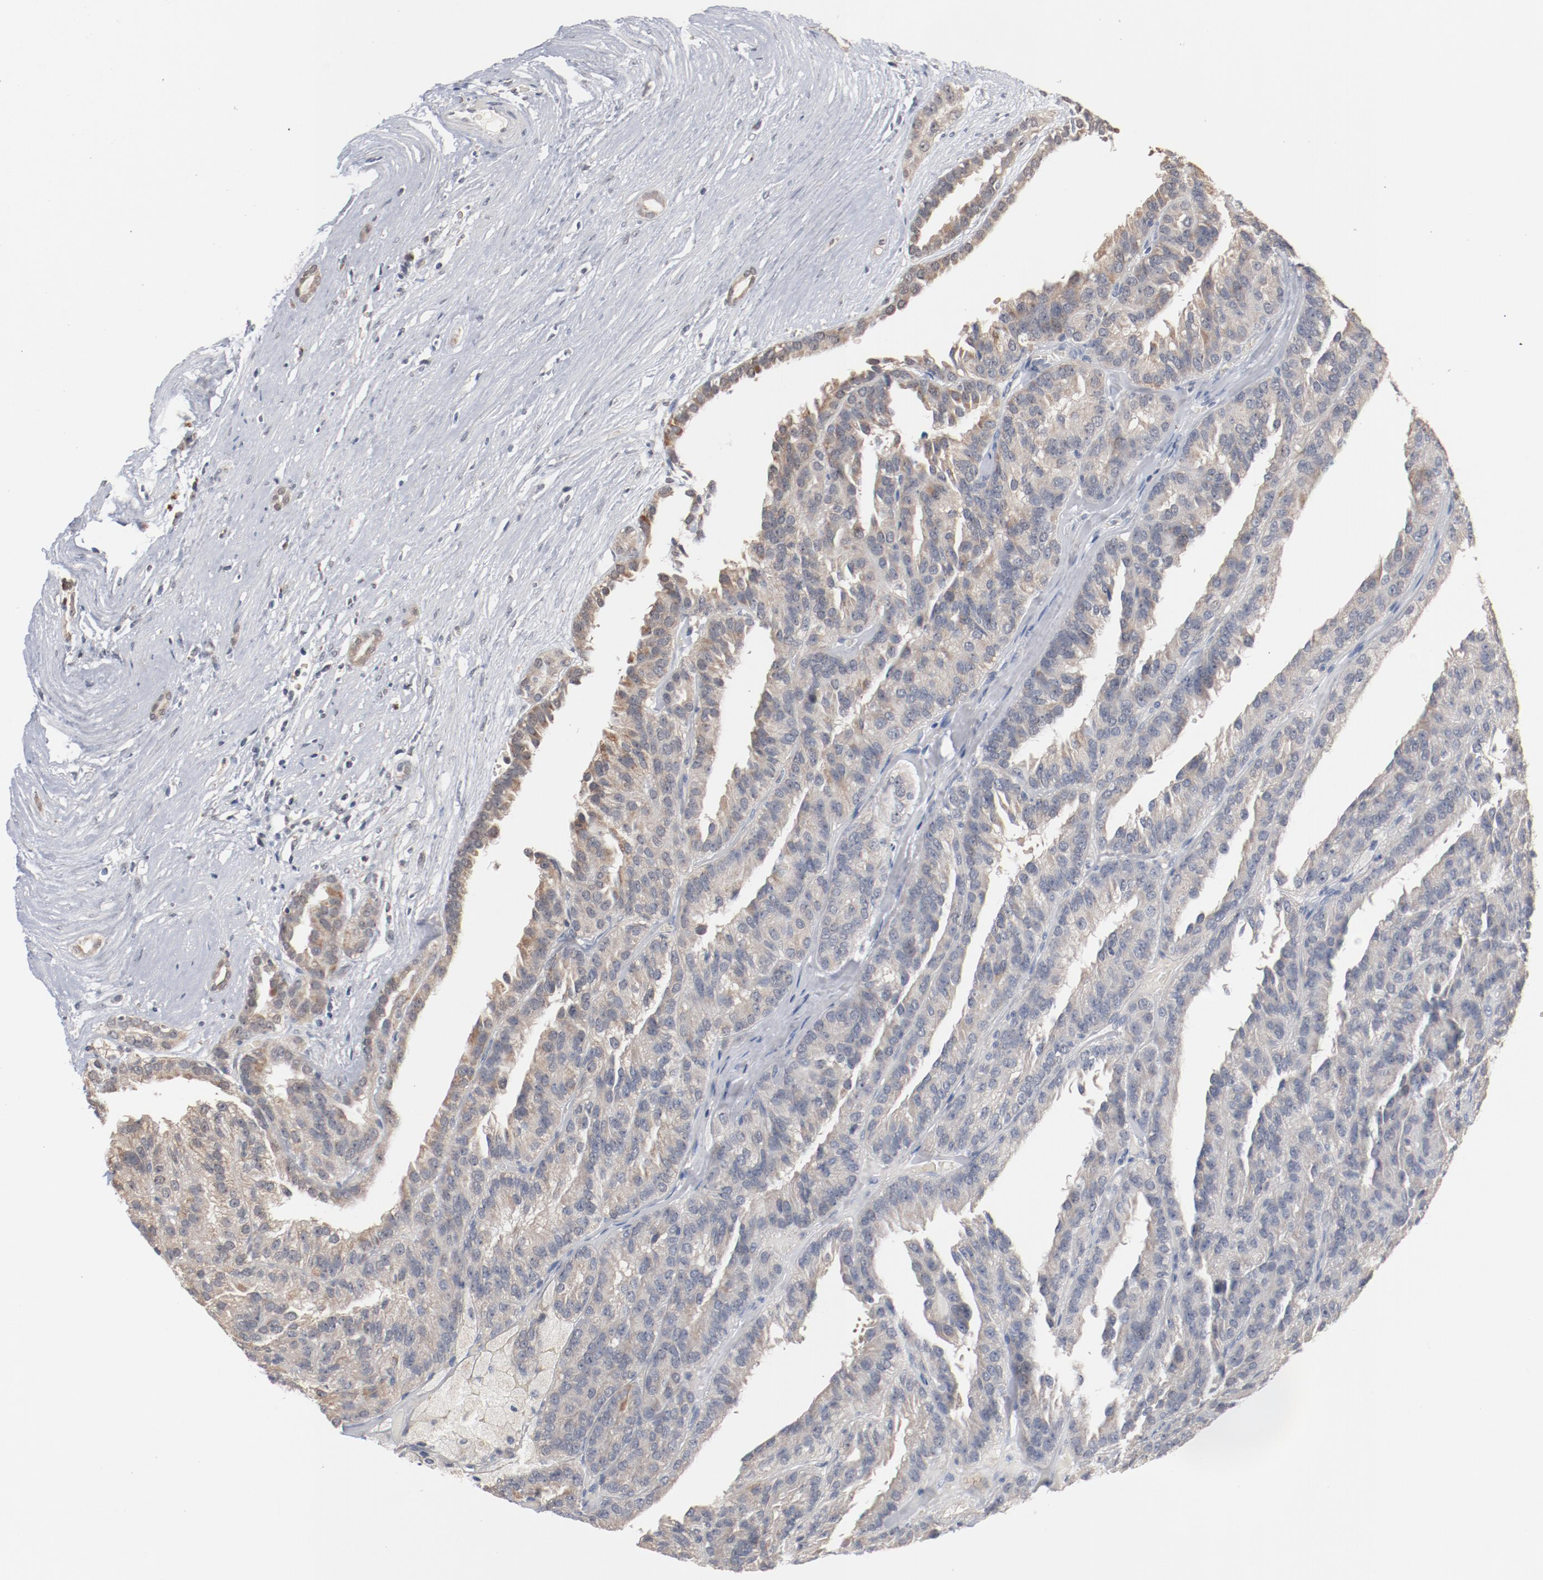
{"staining": {"intensity": "negative", "quantity": "none", "location": "none"}, "tissue": "renal cancer", "cell_type": "Tumor cells", "image_type": "cancer", "snomed": [{"axis": "morphology", "description": "Adenocarcinoma, NOS"}, {"axis": "topography", "description": "Kidney"}], "caption": "High magnification brightfield microscopy of adenocarcinoma (renal) stained with DAB (brown) and counterstained with hematoxylin (blue): tumor cells show no significant expression. (DAB IHC visualized using brightfield microscopy, high magnification).", "gene": "ERICH1", "patient": {"sex": "male", "age": 46}}